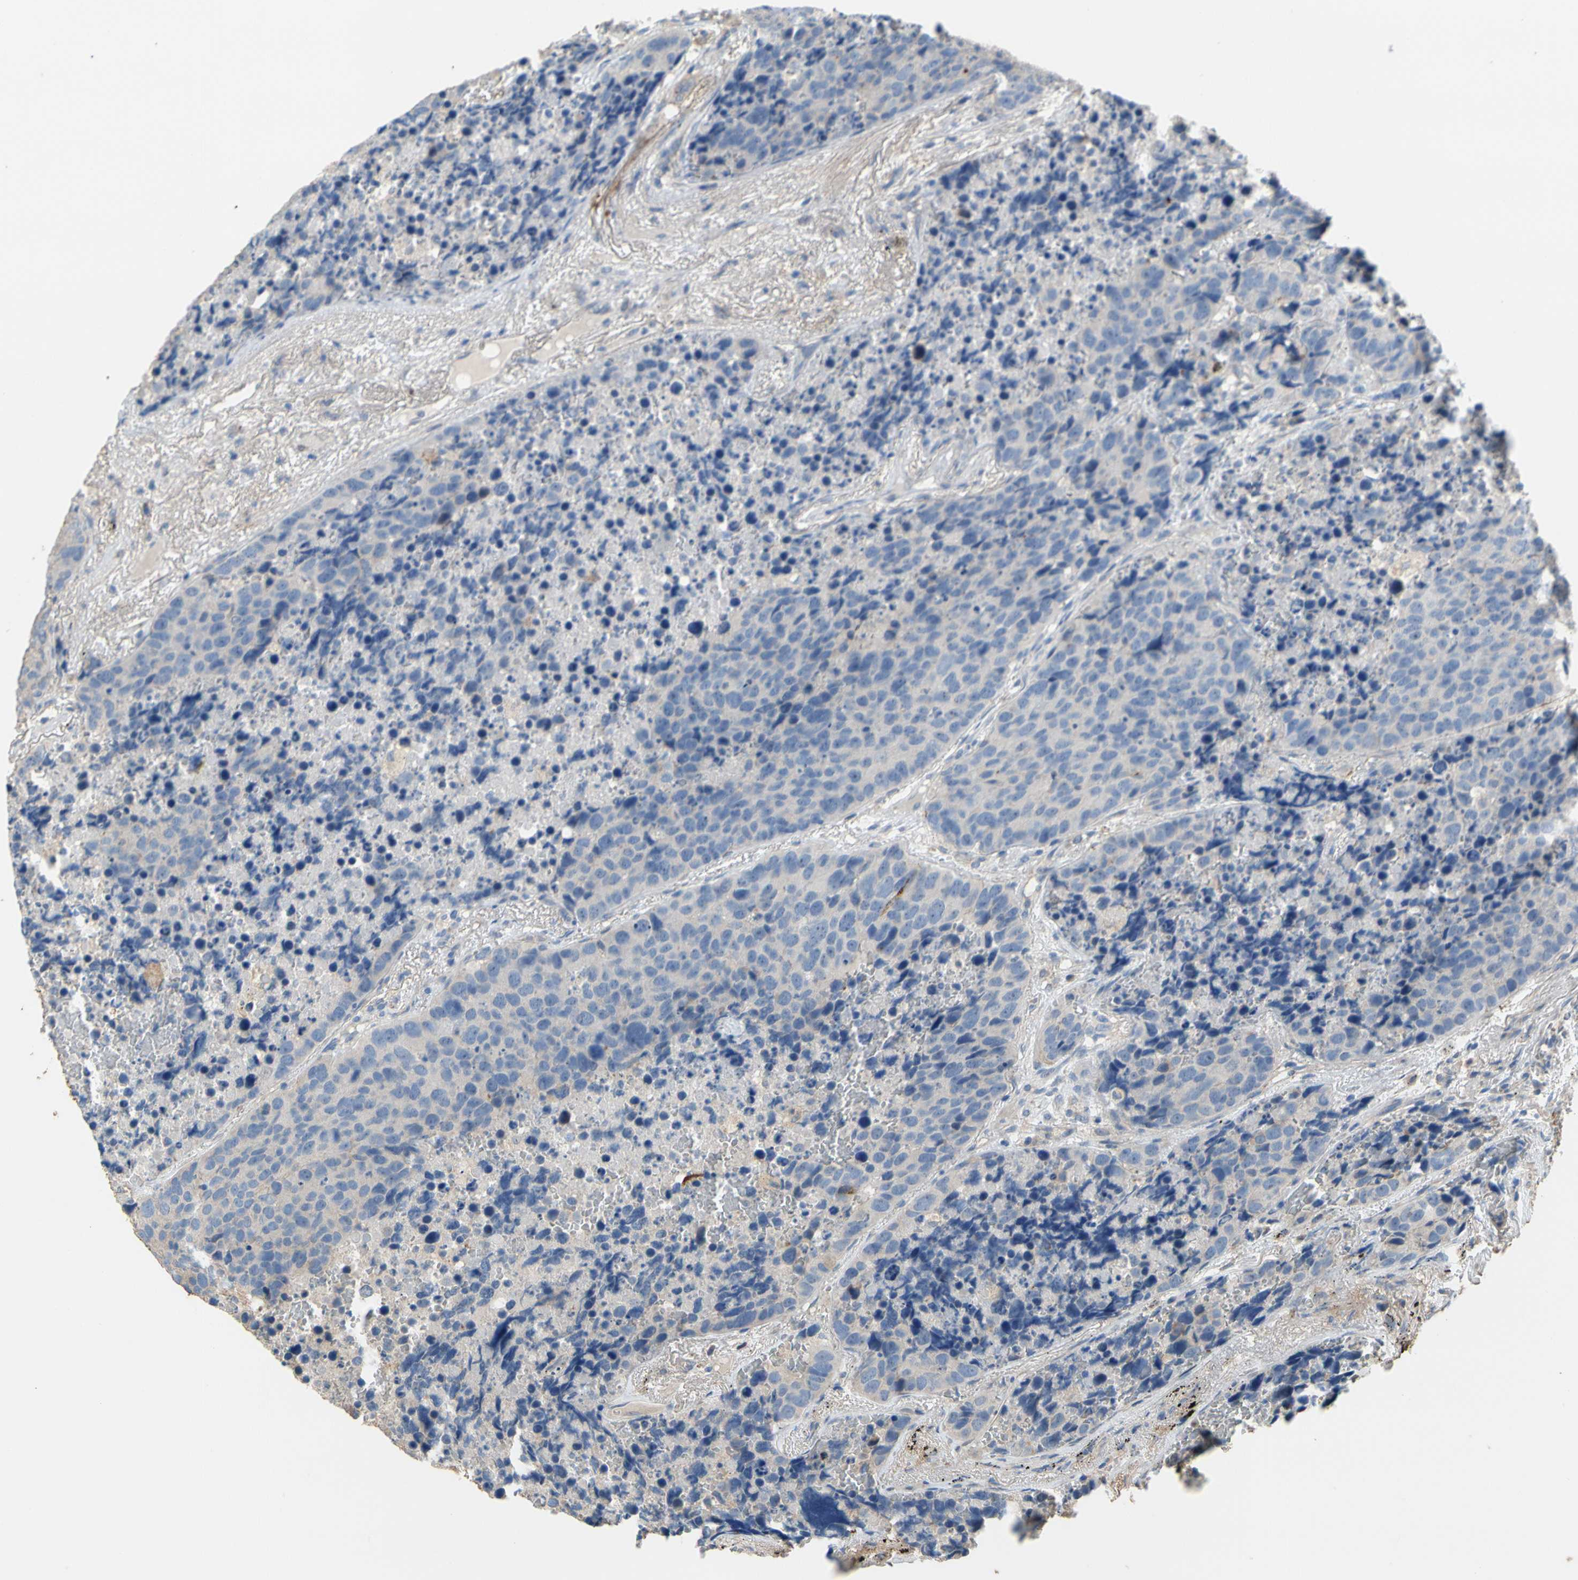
{"staining": {"intensity": "weak", "quantity": ">75%", "location": "cytoplasmic/membranous"}, "tissue": "carcinoid", "cell_type": "Tumor cells", "image_type": "cancer", "snomed": [{"axis": "morphology", "description": "Carcinoid, malignant, NOS"}, {"axis": "topography", "description": "Lung"}], "caption": "High-power microscopy captured an immunohistochemistry histopathology image of malignant carcinoid, revealing weak cytoplasmic/membranous staining in approximately >75% of tumor cells.", "gene": "ALDH1A2", "patient": {"sex": "male", "age": 60}}